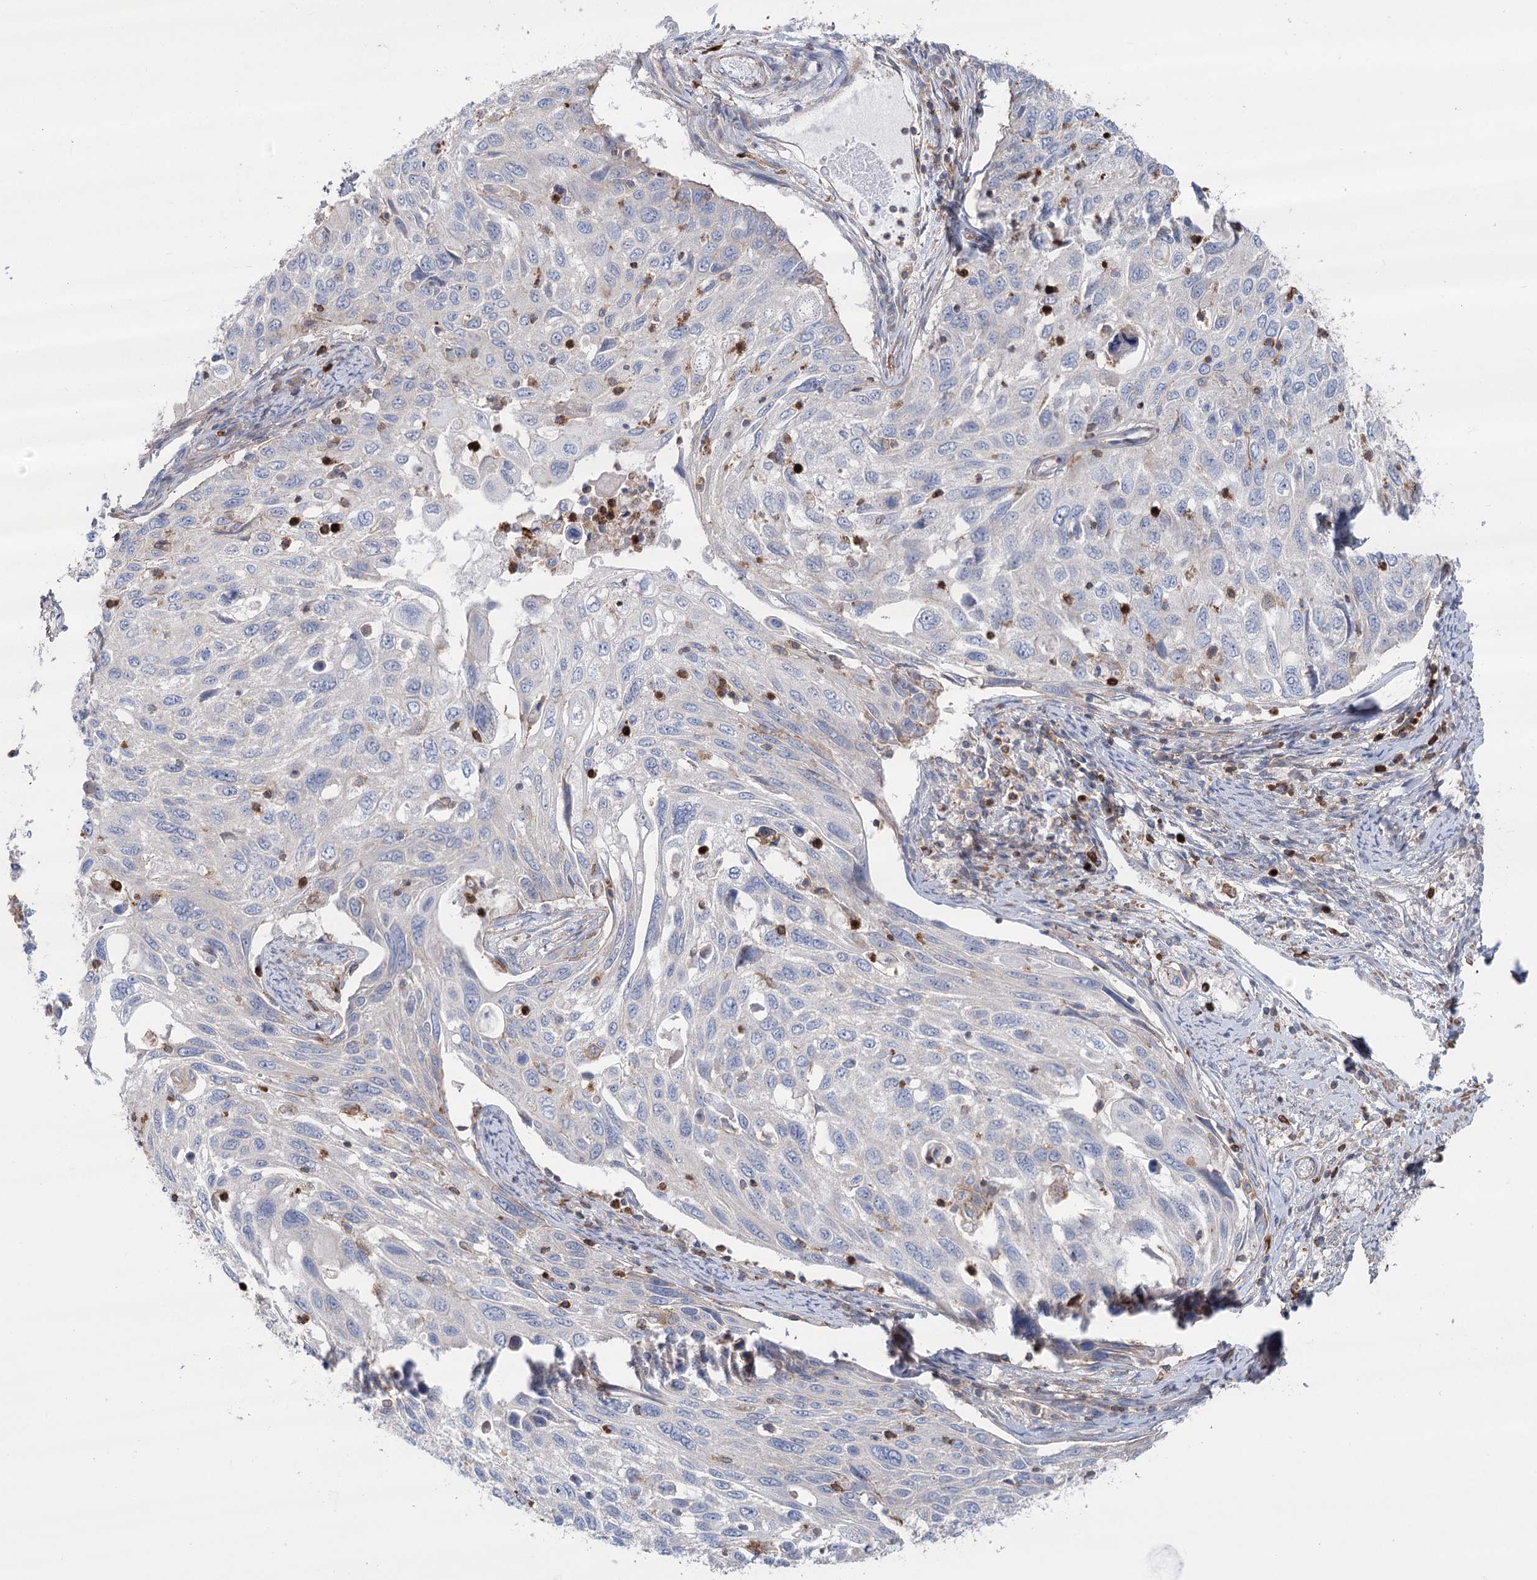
{"staining": {"intensity": "negative", "quantity": "none", "location": "none"}, "tissue": "cervical cancer", "cell_type": "Tumor cells", "image_type": "cancer", "snomed": [{"axis": "morphology", "description": "Squamous cell carcinoma, NOS"}, {"axis": "topography", "description": "Cervix"}], "caption": "DAB (3,3'-diaminobenzidine) immunohistochemical staining of human squamous cell carcinoma (cervical) shows no significant staining in tumor cells.", "gene": "LARP1B", "patient": {"sex": "female", "age": 70}}